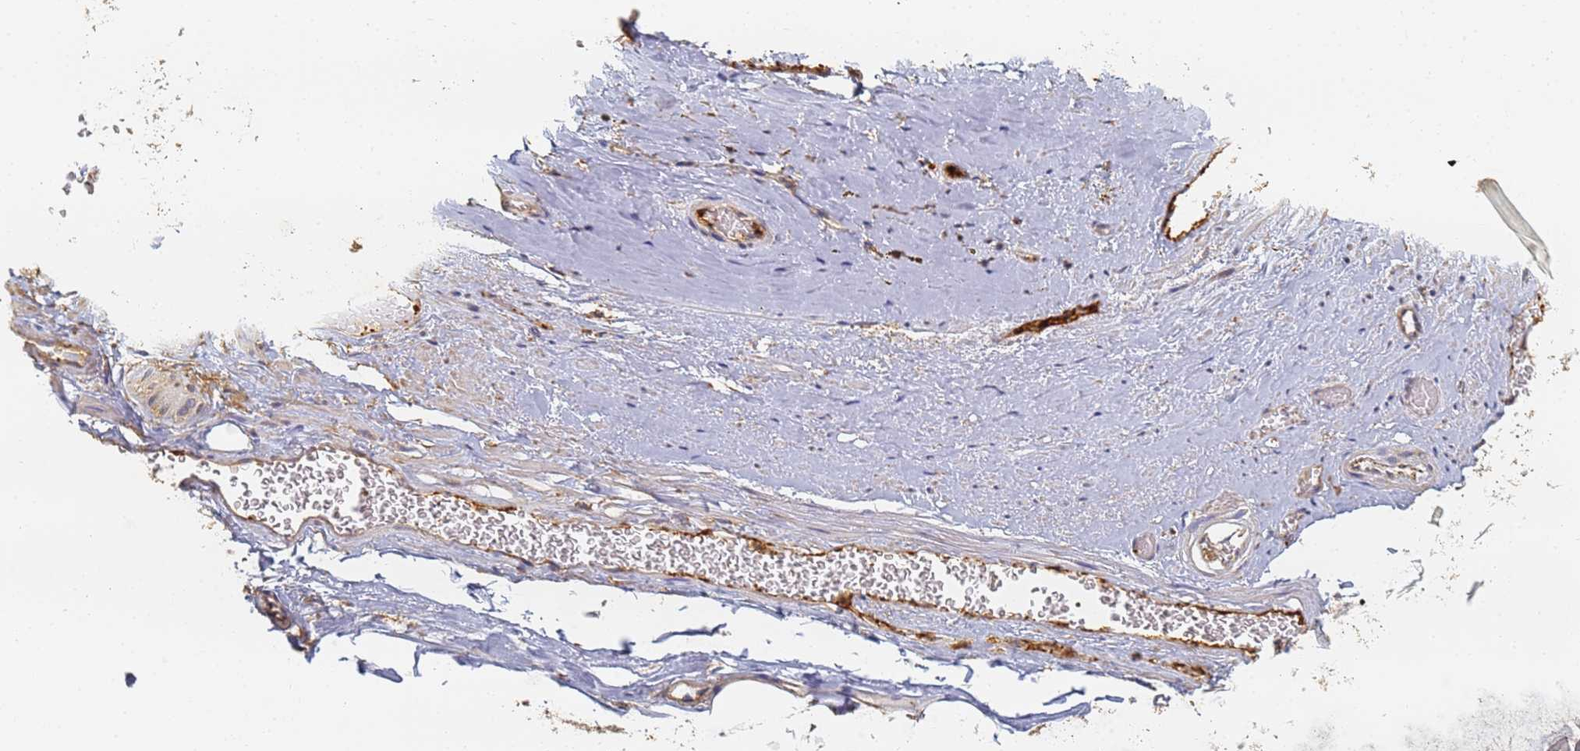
{"staining": {"intensity": "negative", "quantity": "none", "location": "none"}, "tissue": "adipose tissue", "cell_type": "Adipocytes", "image_type": "normal", "snomed": [{"axis": "morphology", "description": "Normal tissue, NOS"}, {"axis": "morphology", "description": "Adenocarcinoma, Low grade"}, {"axis": "topography", "description": "Prostate"}, {"axis": "topography", "description": "Peripheral nerve tissue"}], "caption": "The histopathology image displays no staining of adipocytes in normal adipose tissue. The staining was performed using DAB to visualize the protein expression in brown, while the nuclei were stained in blue with hematoxylin (Magnification: 20x).", "gene": "BIN2", "patient": {"sex": "male", "age": 63}}